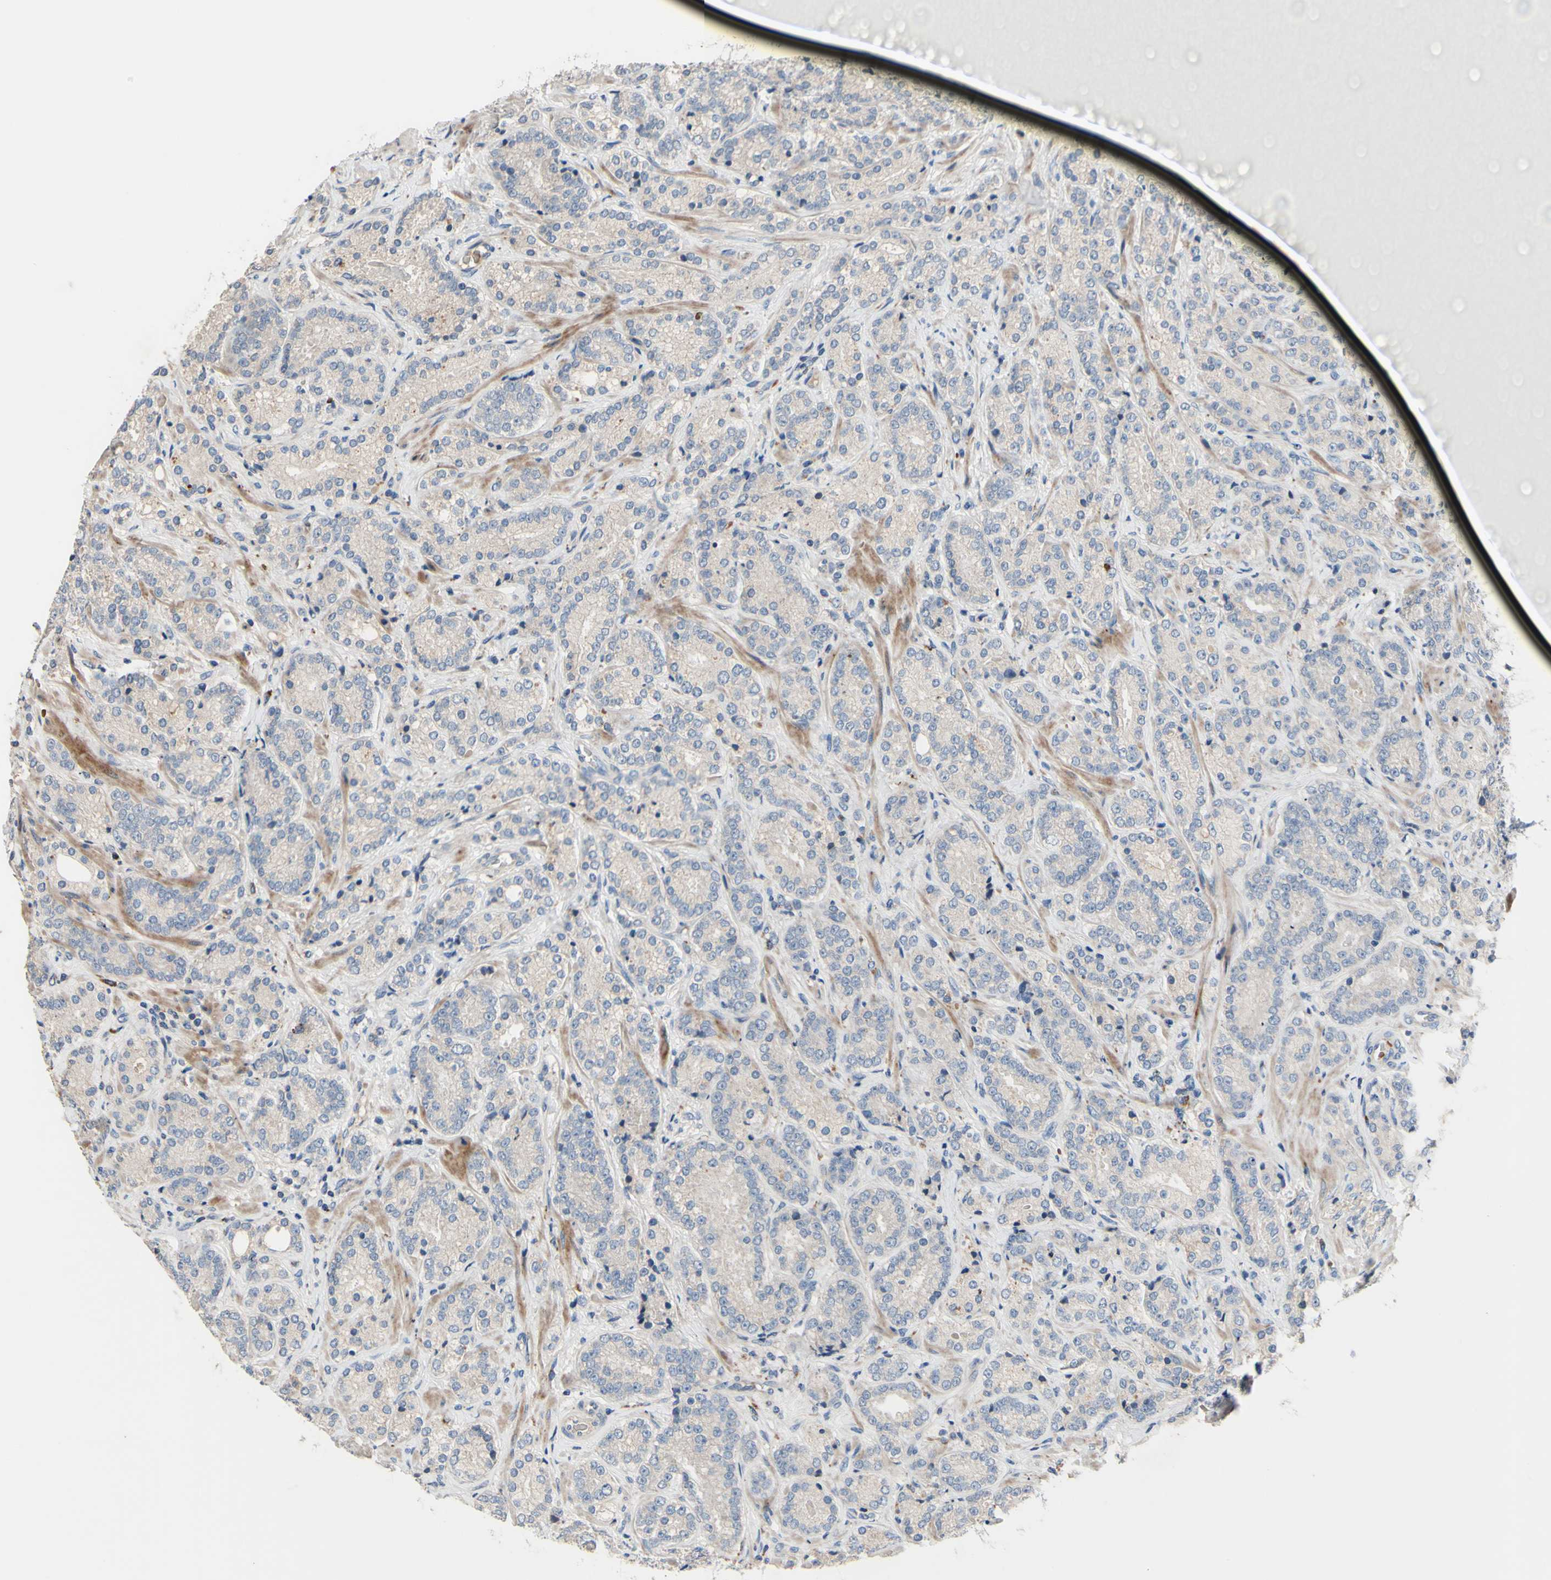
{"staining": {"intensity": "negative", "quantity": "none", "location": "none"}, "tissue": "prostate cancer", "cell_type": "Tumor cells", "image_type": "cancer", "snomed": [{"axis": "morphology", "description": "Adenocarcinoma, High grade"}, {"axis": "topography", "description": "Prostate"}], "caption": "Histopathology image shows no significant protein expression in tumor cells of adenocarcinoma (high-grade) (prostate).", "gene": "CDON", "patient": {"sex": "male", "age": 61}}